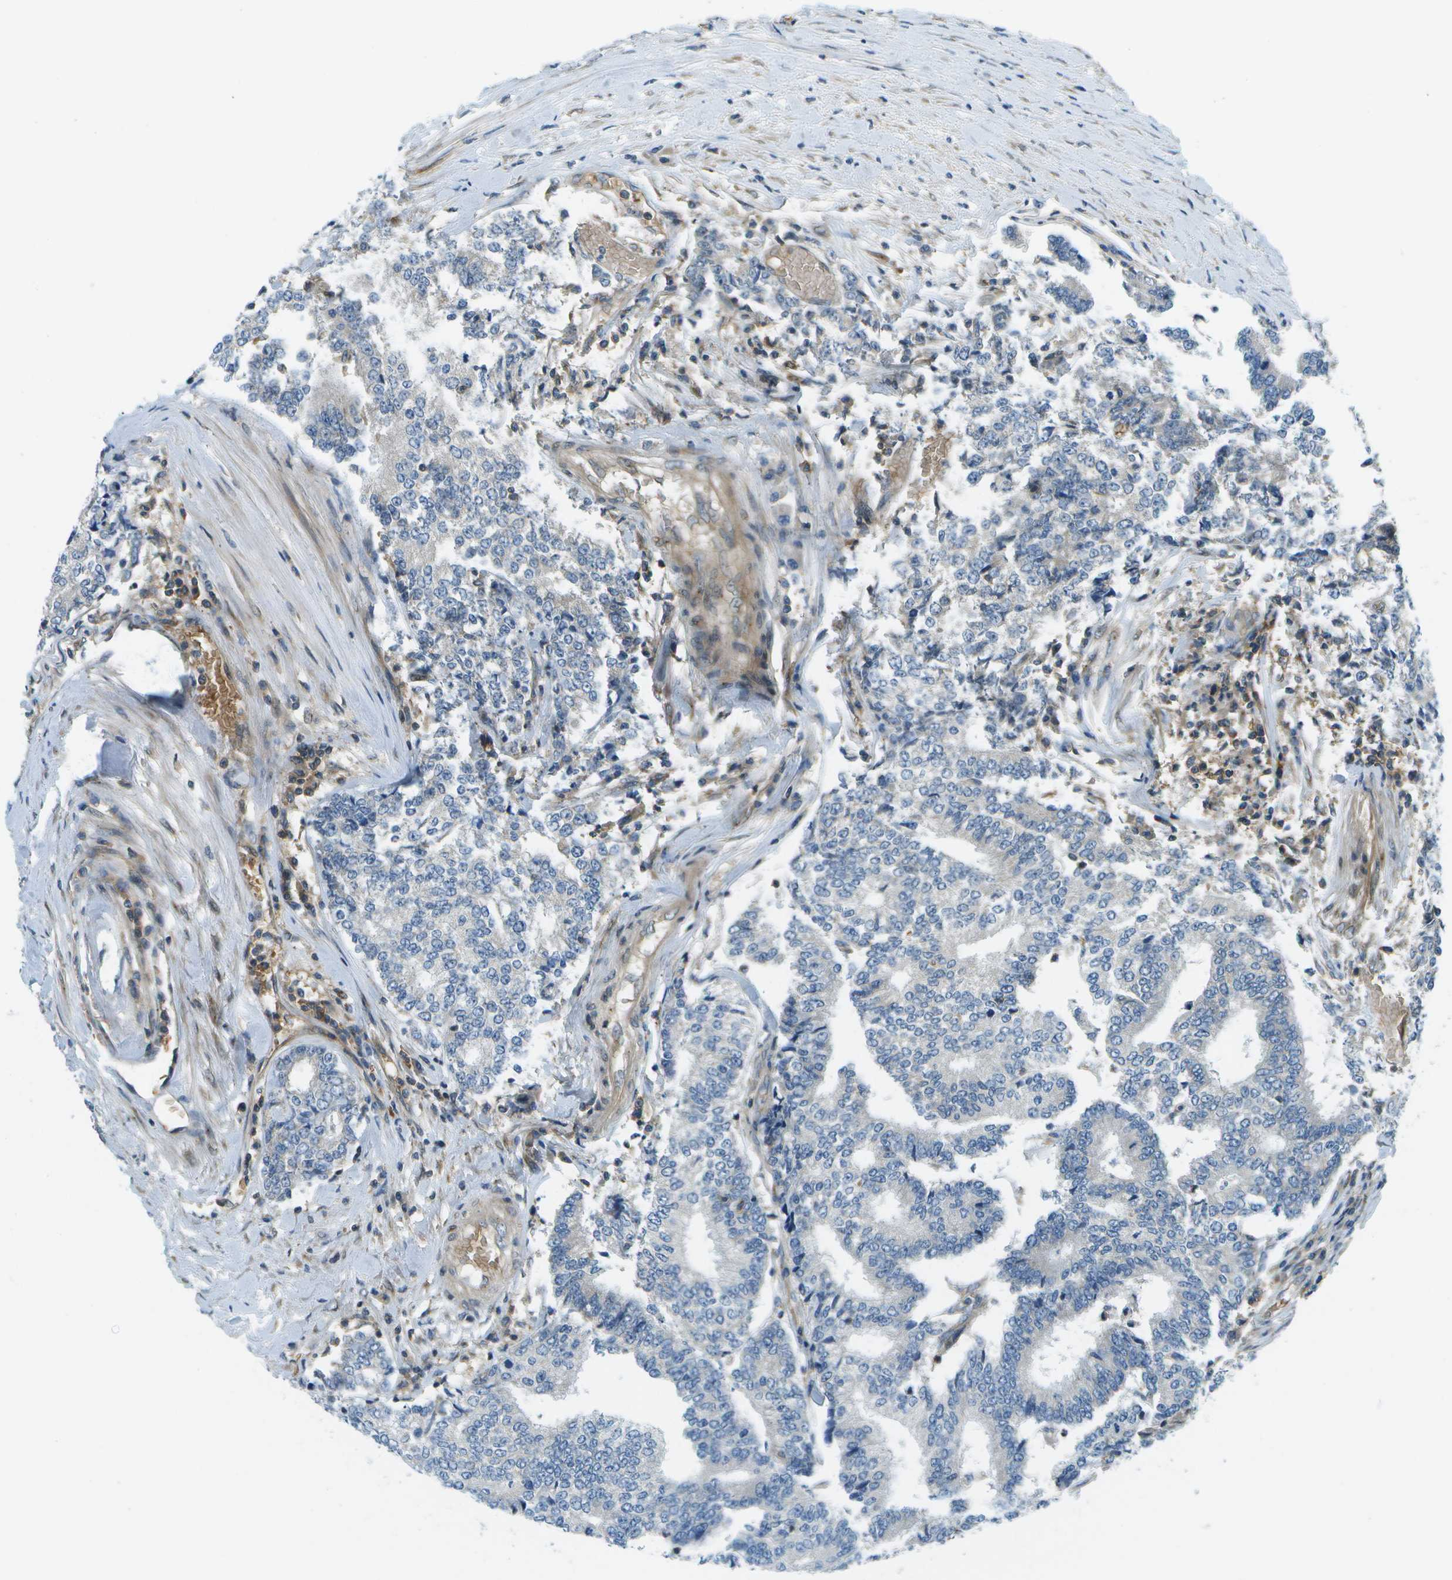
{"staining": {"intensity": "negative", "quantity": "none", "location": "none"}, "tissue": "prostate cancer", "cell_type": "Tumor cells", "image_type": "cancer", "snomed": [{"axis": "morphology", "description": "Normal tissue, NOS"}, {"axis": "morphology", "description": "Adenocarcinoma, High grade"}, {"axis": "topography", "description": "Prostate"}, {"axis": "topography", "description": "Seminal veicle"}], "caption": "The histopathology image demonstrates no significant positivity in tumor cells of prostate high-grade adenocarcinoma.", "gene": "CTIF", "patient": {"sex": "male", "age": 55}}